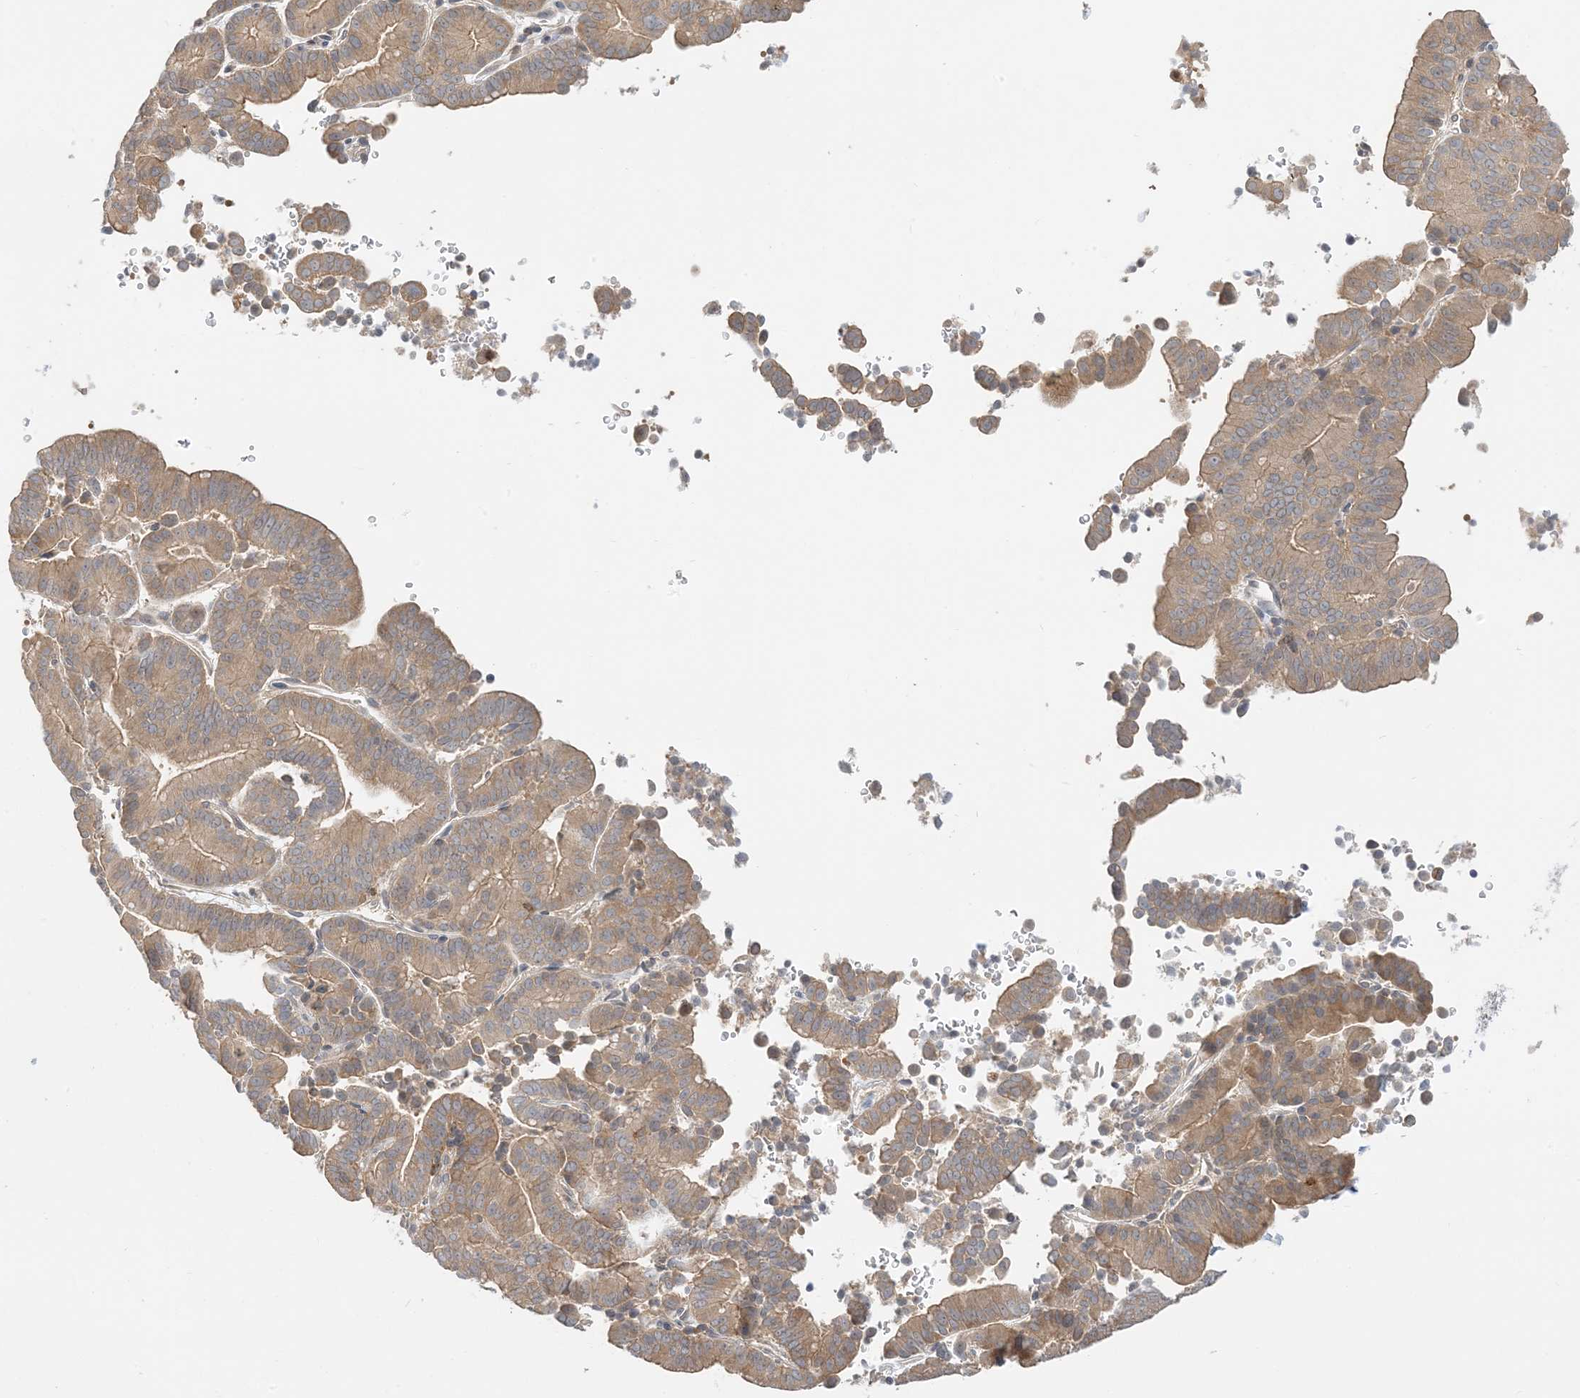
{"staining": {"intensity": "moderate", "quantity": ">75%", "location": "cytoplasmic/membranous"}, "tissue": "liver cancer", "cell_type": "Tumor cells", "image_type": "cancer", "snomed": [{"axis": "morphology", "description": "Cholangiocarcinoma"}, {"axis": "topography", "description": "Liver"}], "caption": "Brown immunohistochemical staining in cholangiocarcinoma (liver) reveals moderate cytoplasmic/membranous expression in approximately >75% of tumor cells.", "gene": "WDR26", "patient": {"sex": "female", "age": 75}}